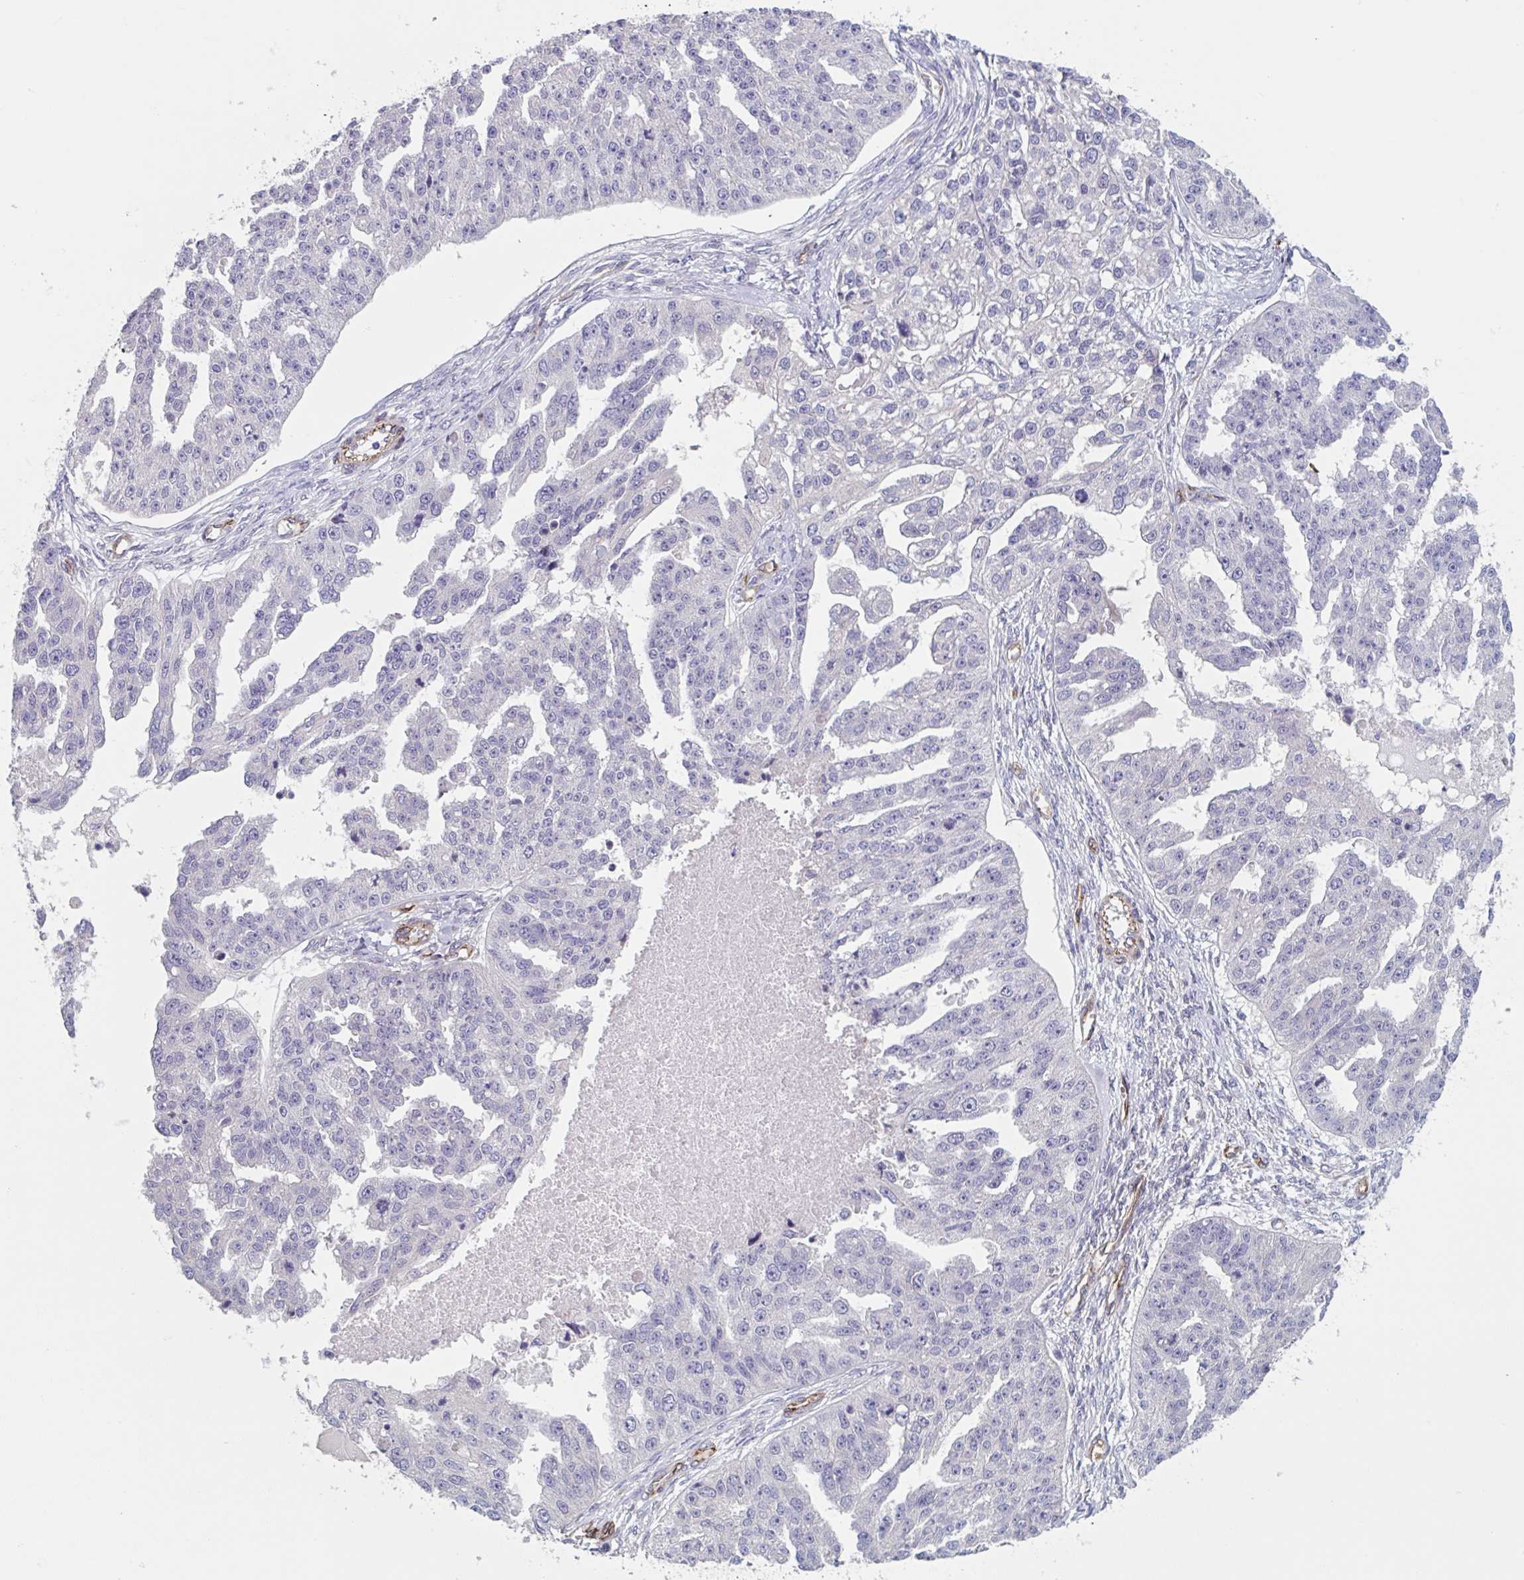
{"staining": {"intensity": "negative", "quantity": "none", "location": "none"}, "tissue": "ovarian cancer", "cell_type": "Tumor cells", "image_type": "cancer", "snomed": [{"axis": "morphology", "description": "Cystadenocarcinoma, serous, NOS"}, {"axis": "topography", "description": "Ovary"}], "caption": "Ovarian cancer (serous cystadenocarcinoma) was stained to show a protein in brown. There is no significant positivity in tumor cells. The staining was performed using DAB to visualize the protein expression in brown, while the nuclei were stained in blue with hematoxylin (Magnification: 20x).", "gene": "CITED4", "patient": {"sex": "female", "age": 58}}